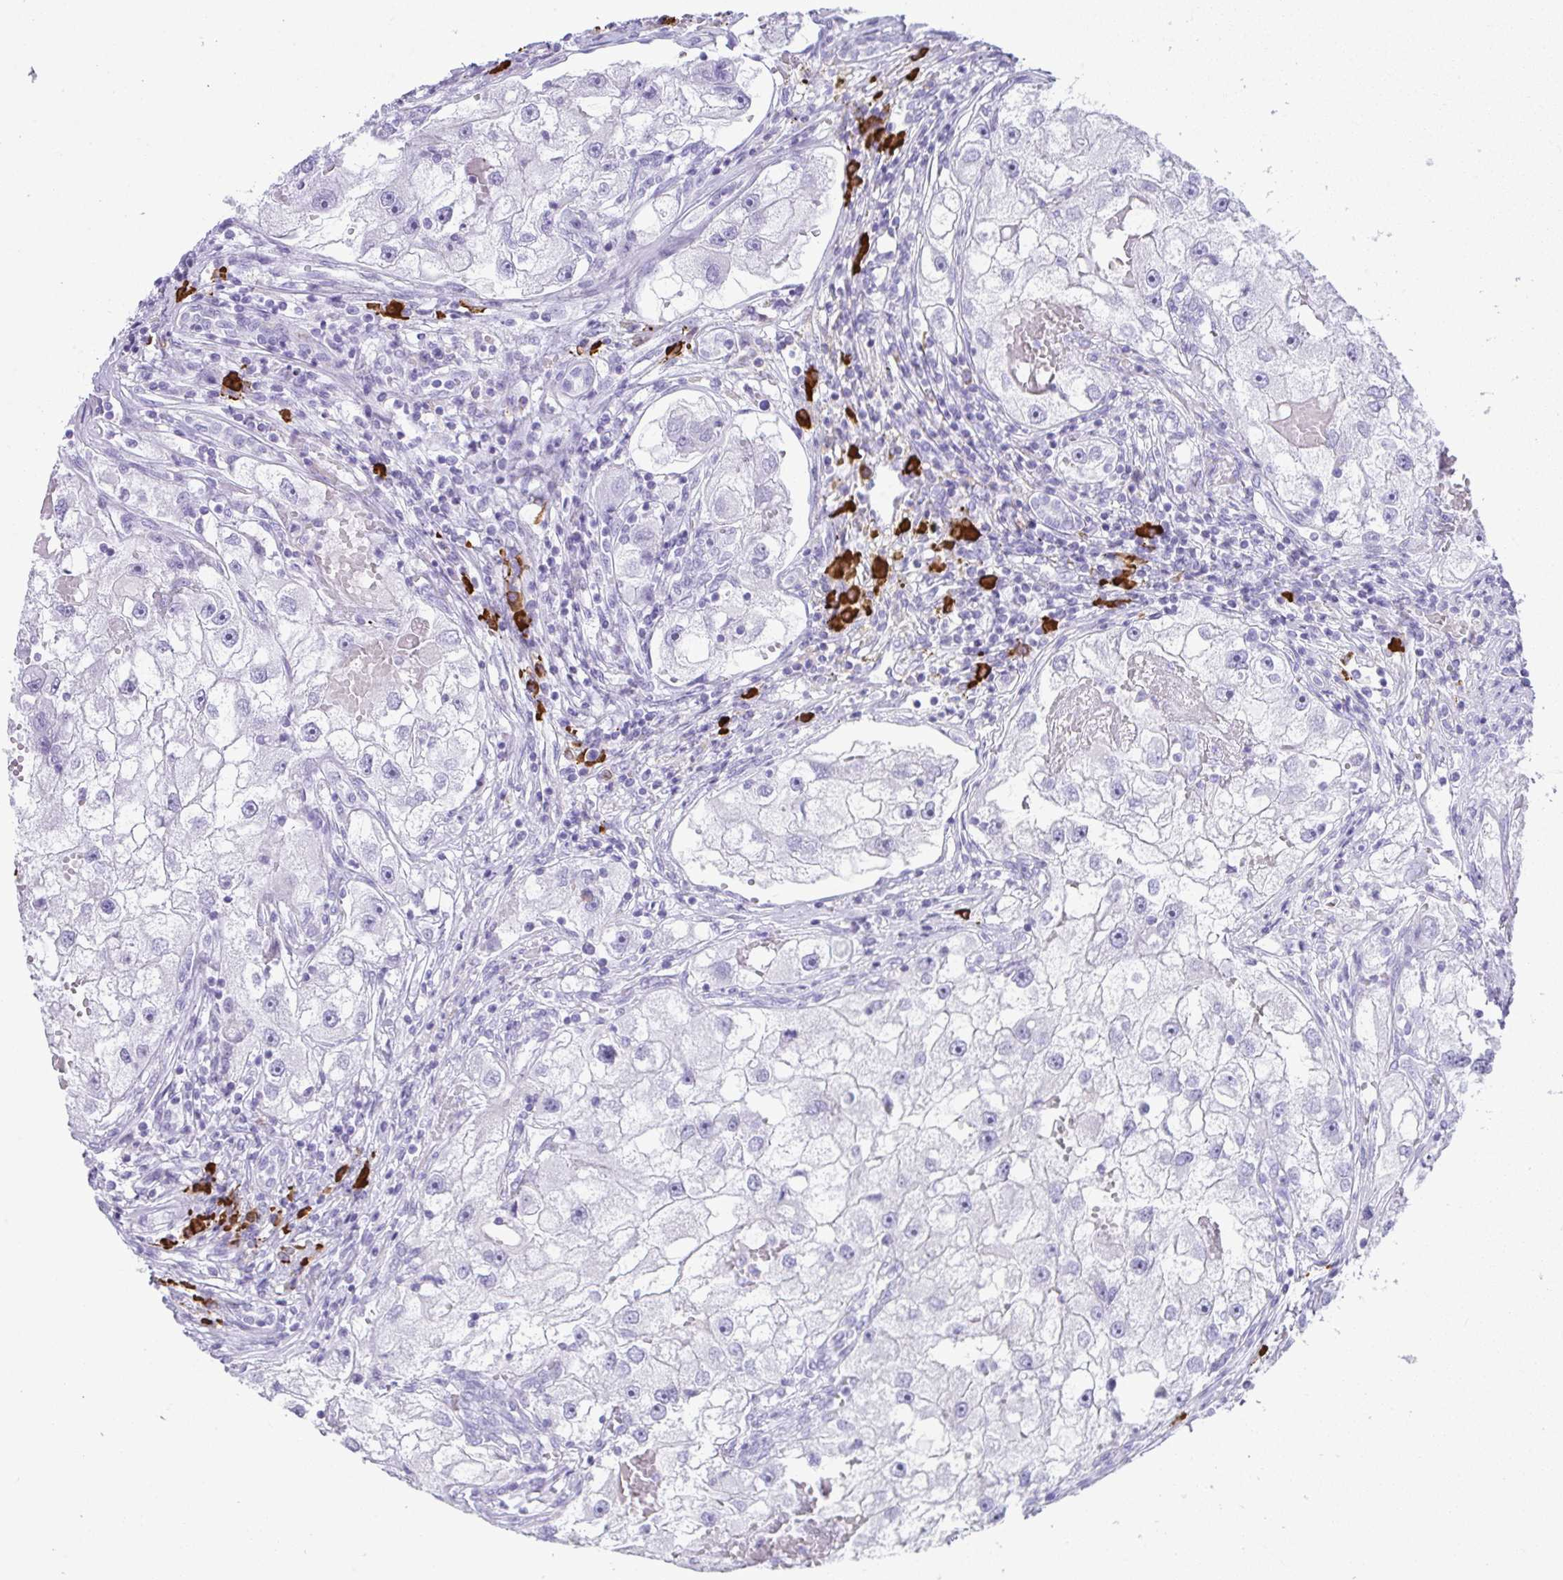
{"staining": {"intensity": "negative", "quantity": "none", "location": "none"}, "tissue": "renal cancer", "cell_type": "Tumor cells", "image_type": "cancer", "snomed": [{"axis": "morphology", "description": "Adenocarcinoma, NOS"}, {"axis": "topography", "description": "Kidney"}], "caption": "Adenocarcinoma (renal) was stained to show a protein in brown. There is no significant positivity in tumor cells.", "gene": "CDADC1", "patient": {"sex": "male", "age": 63}}